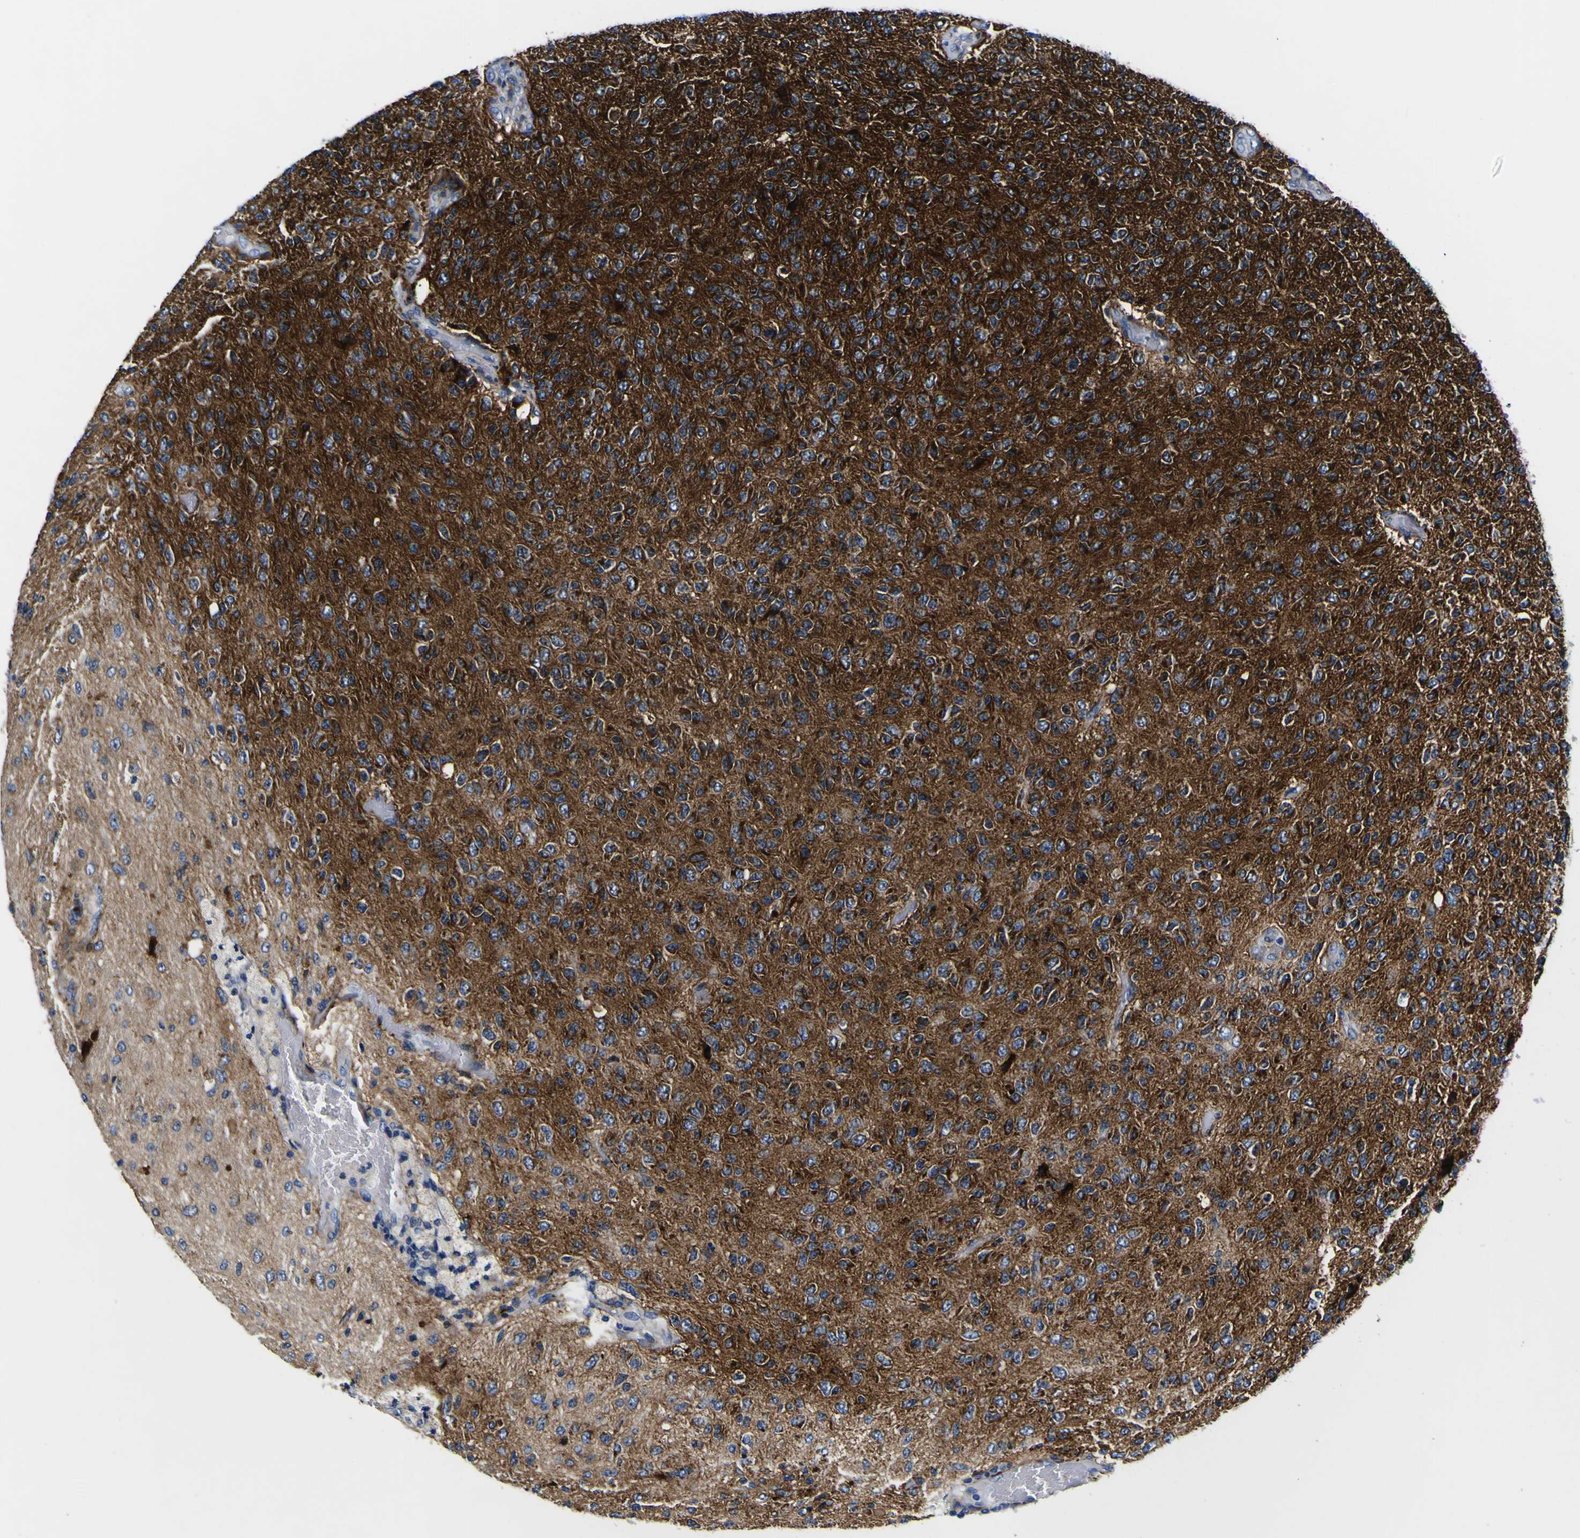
{"staining": {"intensity": "strong", "quantity": ">75%", "location": "cytoplasmic/membranous"}, "tissue": "glioma", "cell_type": "Tumor cells", "image_type": "cancer", "snomed": [{"axis": "morphology", "description": "Glioma, malignant, High grade"}, {"axis": "topography", "description": "pancreas cauda"}], "caption": "Protein staining shows strong cytoplasmic/membranous positivity in about >75% of tumor cells in glioma. The staining is performed using DAB brown chromogen to label protein expression. The nuclei are counter-stained blue using hematoxylin.", "gene": "AGAP3", "patient": {"sex": "male", "age": 60}}